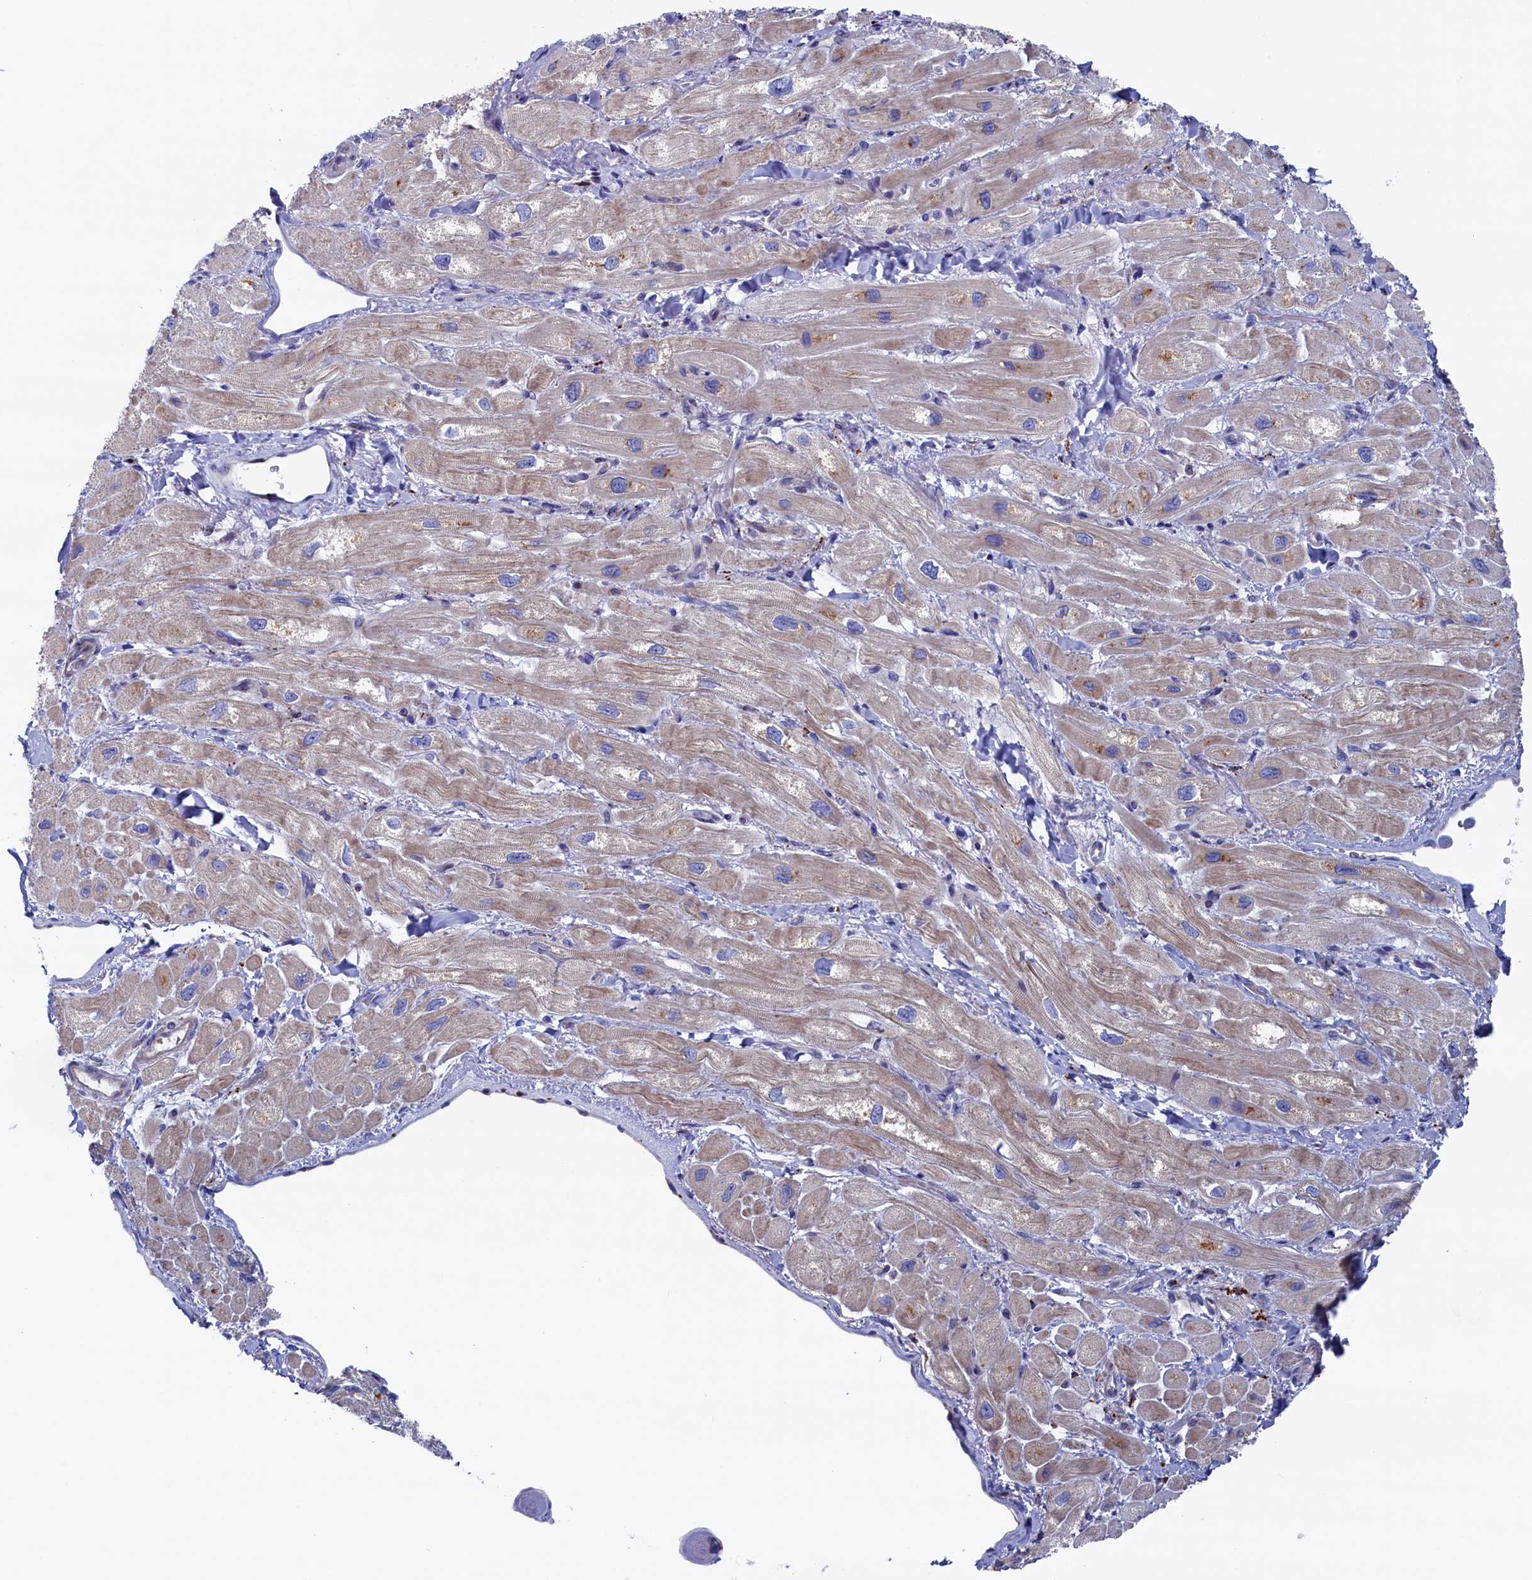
{"staining": {"intensity": "moderate", "quantity": "25%-75%", "location": "cytoplasmic/membranous"}, "tissue": "heart muscle", "cell_type": "Cardiomyocytes", "image_type": "normal", "snomed": [{"axis": "morphology", "description": "Normal tissue, NOS"}, {"axis": "topography", "description": "Heart"}], "caption": "Cardiomyocytes display medium levels of moderate cytoplasmic/membranous positivity in approximately 25%-75% of cells in normal heart muscle.", "gene": "NUDT7", "patient": {"sex": "male", "age": 65}}